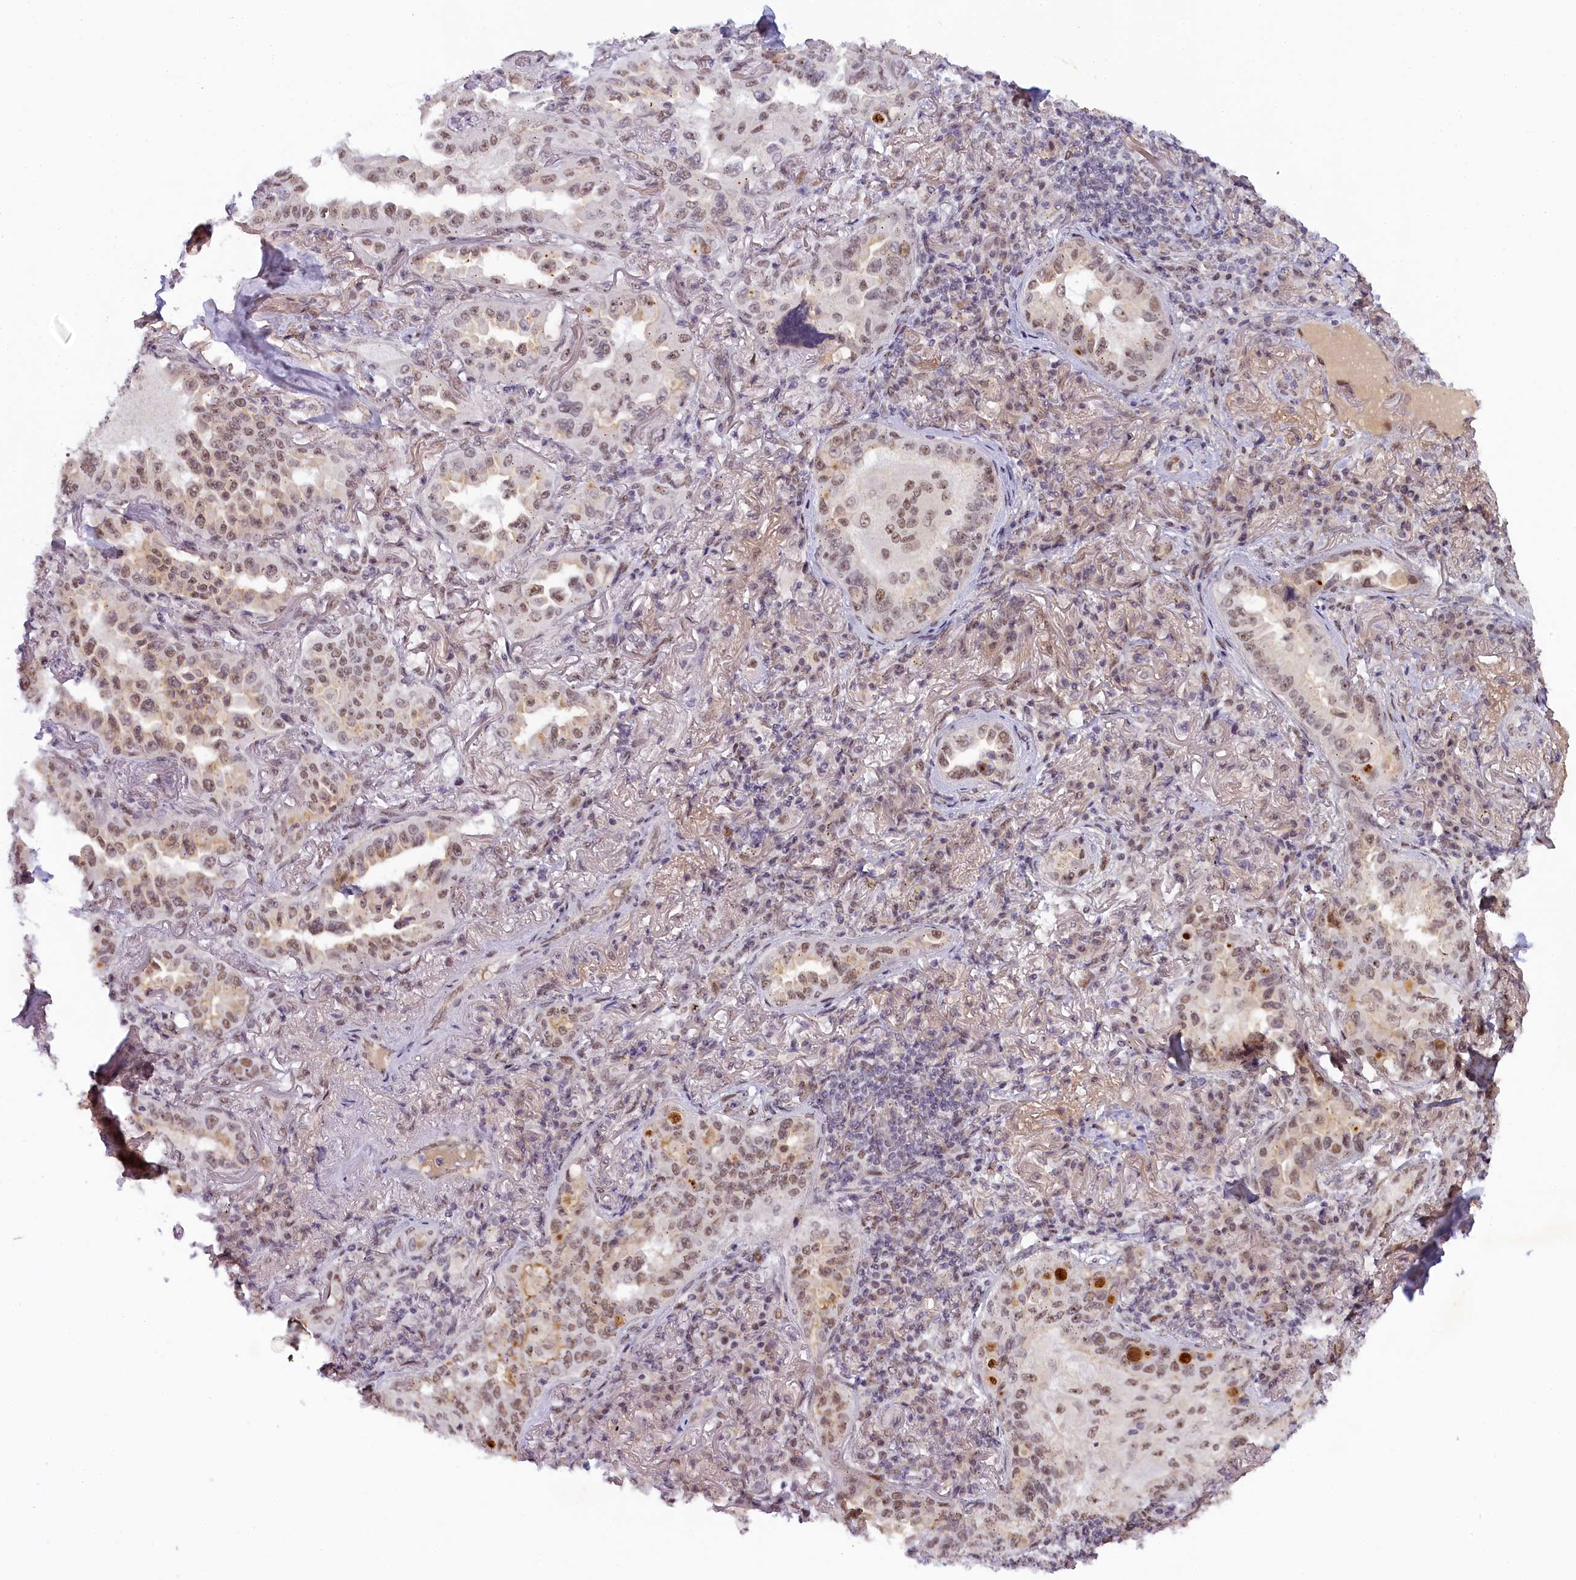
{"staining": {"intensity": "moderate", "quantity": ">75%", "location": "nuclear"}, "tissue": "lung cancer", "cell_type": "Tumor cells", "image_type": "cancer", "snomed": [{"axis": "morphology", "description": "Adenocarcinoma, NOS"}, {"axis": "topography", "description": "Lung"}], "caption": "Protein staining of lung cancer (adenocarcinoma) tissue shows moderate nuclear positivity in about >75% of tumor cells.", "gene": "SEC31B", "patient": {"sex": "female", "age": 69}}